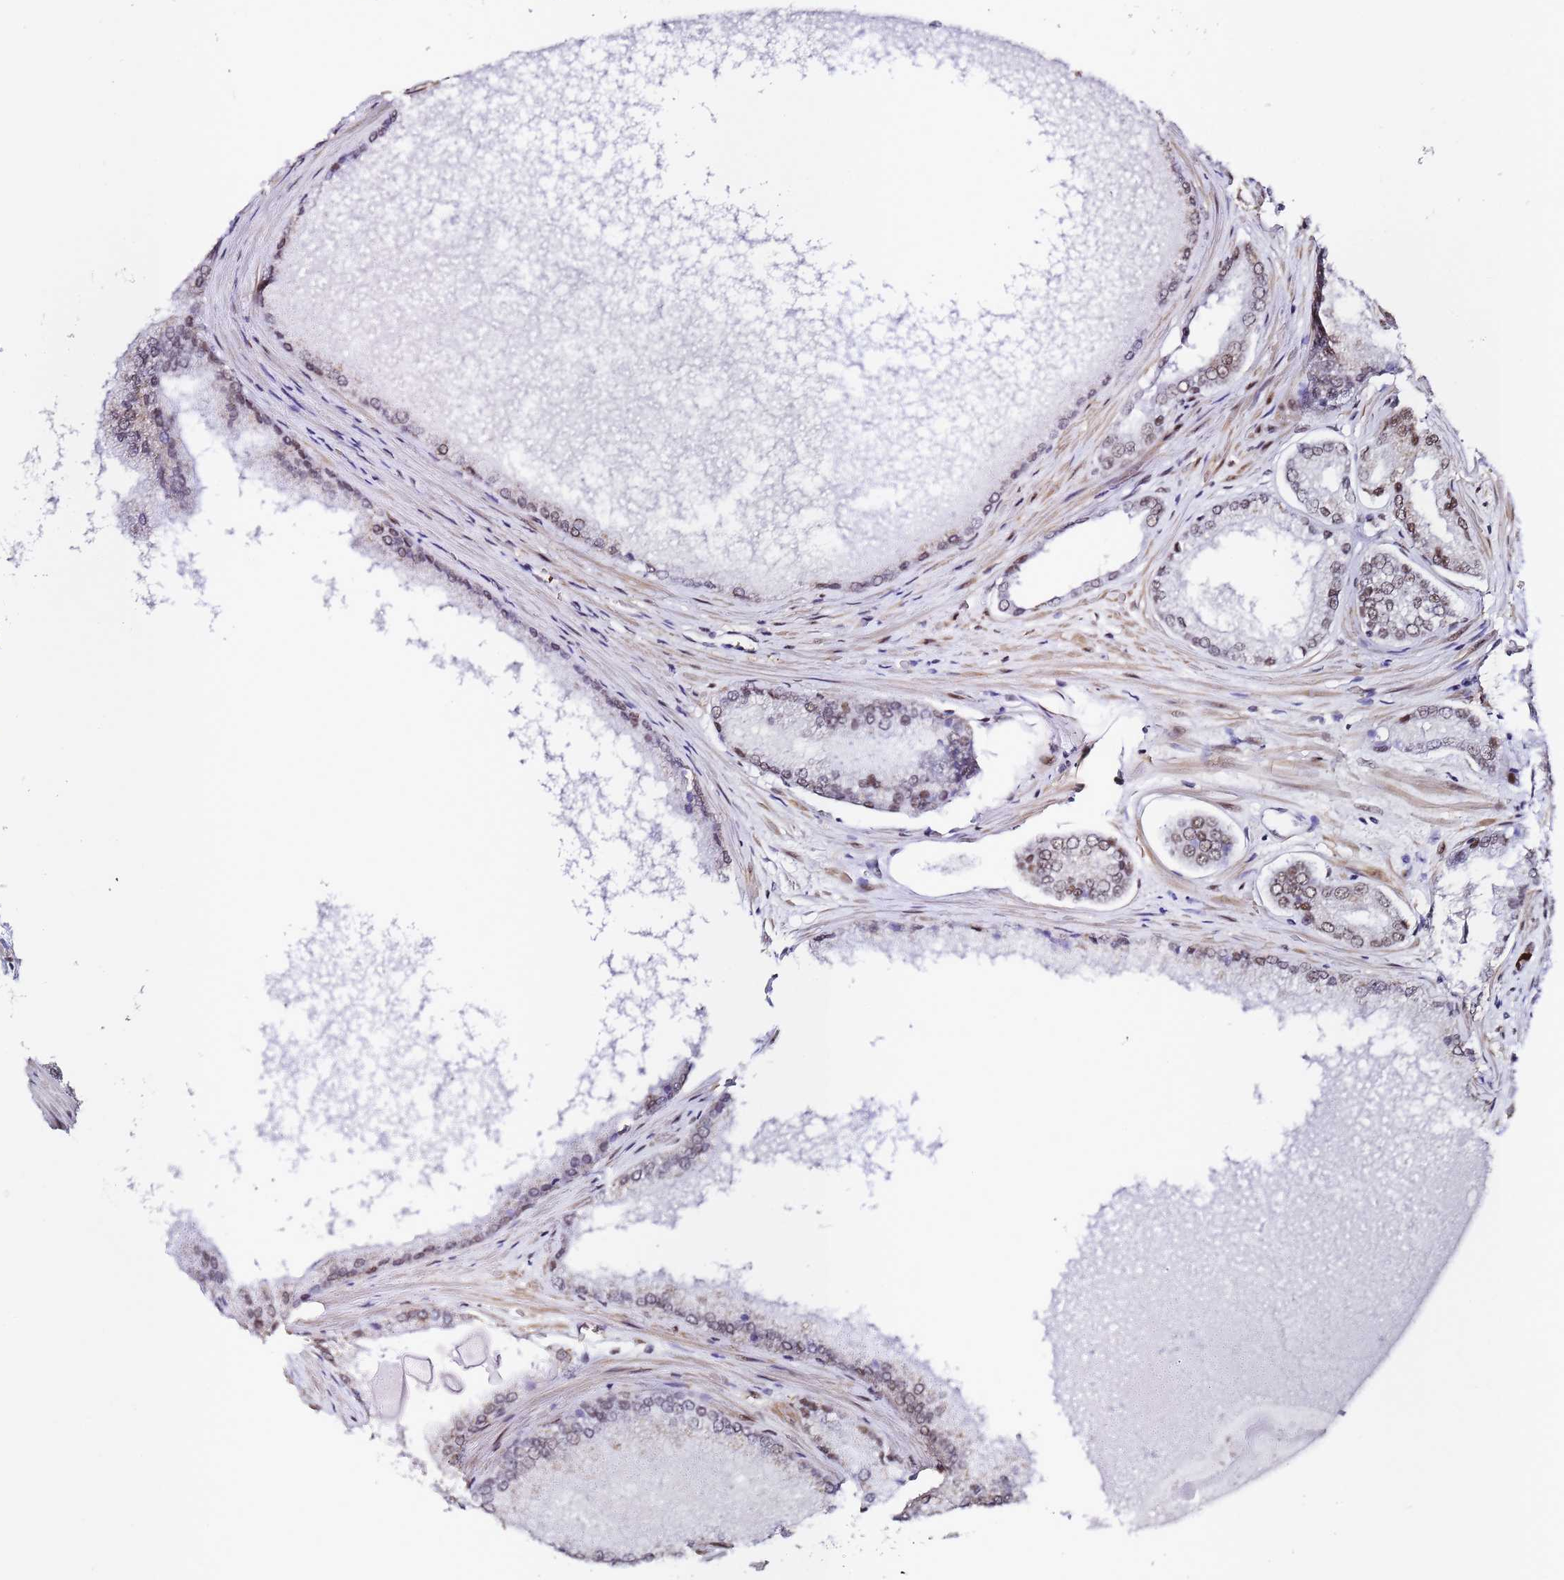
{"staining": {"intensity": "moderate", "quantity": ">75%", "location": "nuclear"}, "tissue": "prostate cancer", "cell_type": "Tumor cells", "image_type": "cancer", "snomed": [{"axis": "morphology", "description": "Adenocarcinoma, Low grade"}, {"axis": "topography", "description": "Prostate"}], "caption": "Protein expression analysis of human prostate cancer (adenocarcinoma (low-grade)) reveals moderate nuclear expression in about >75% of tumor cells.", "gene": "POLR1A", "patient": {"sex": "male", "age": 68}}